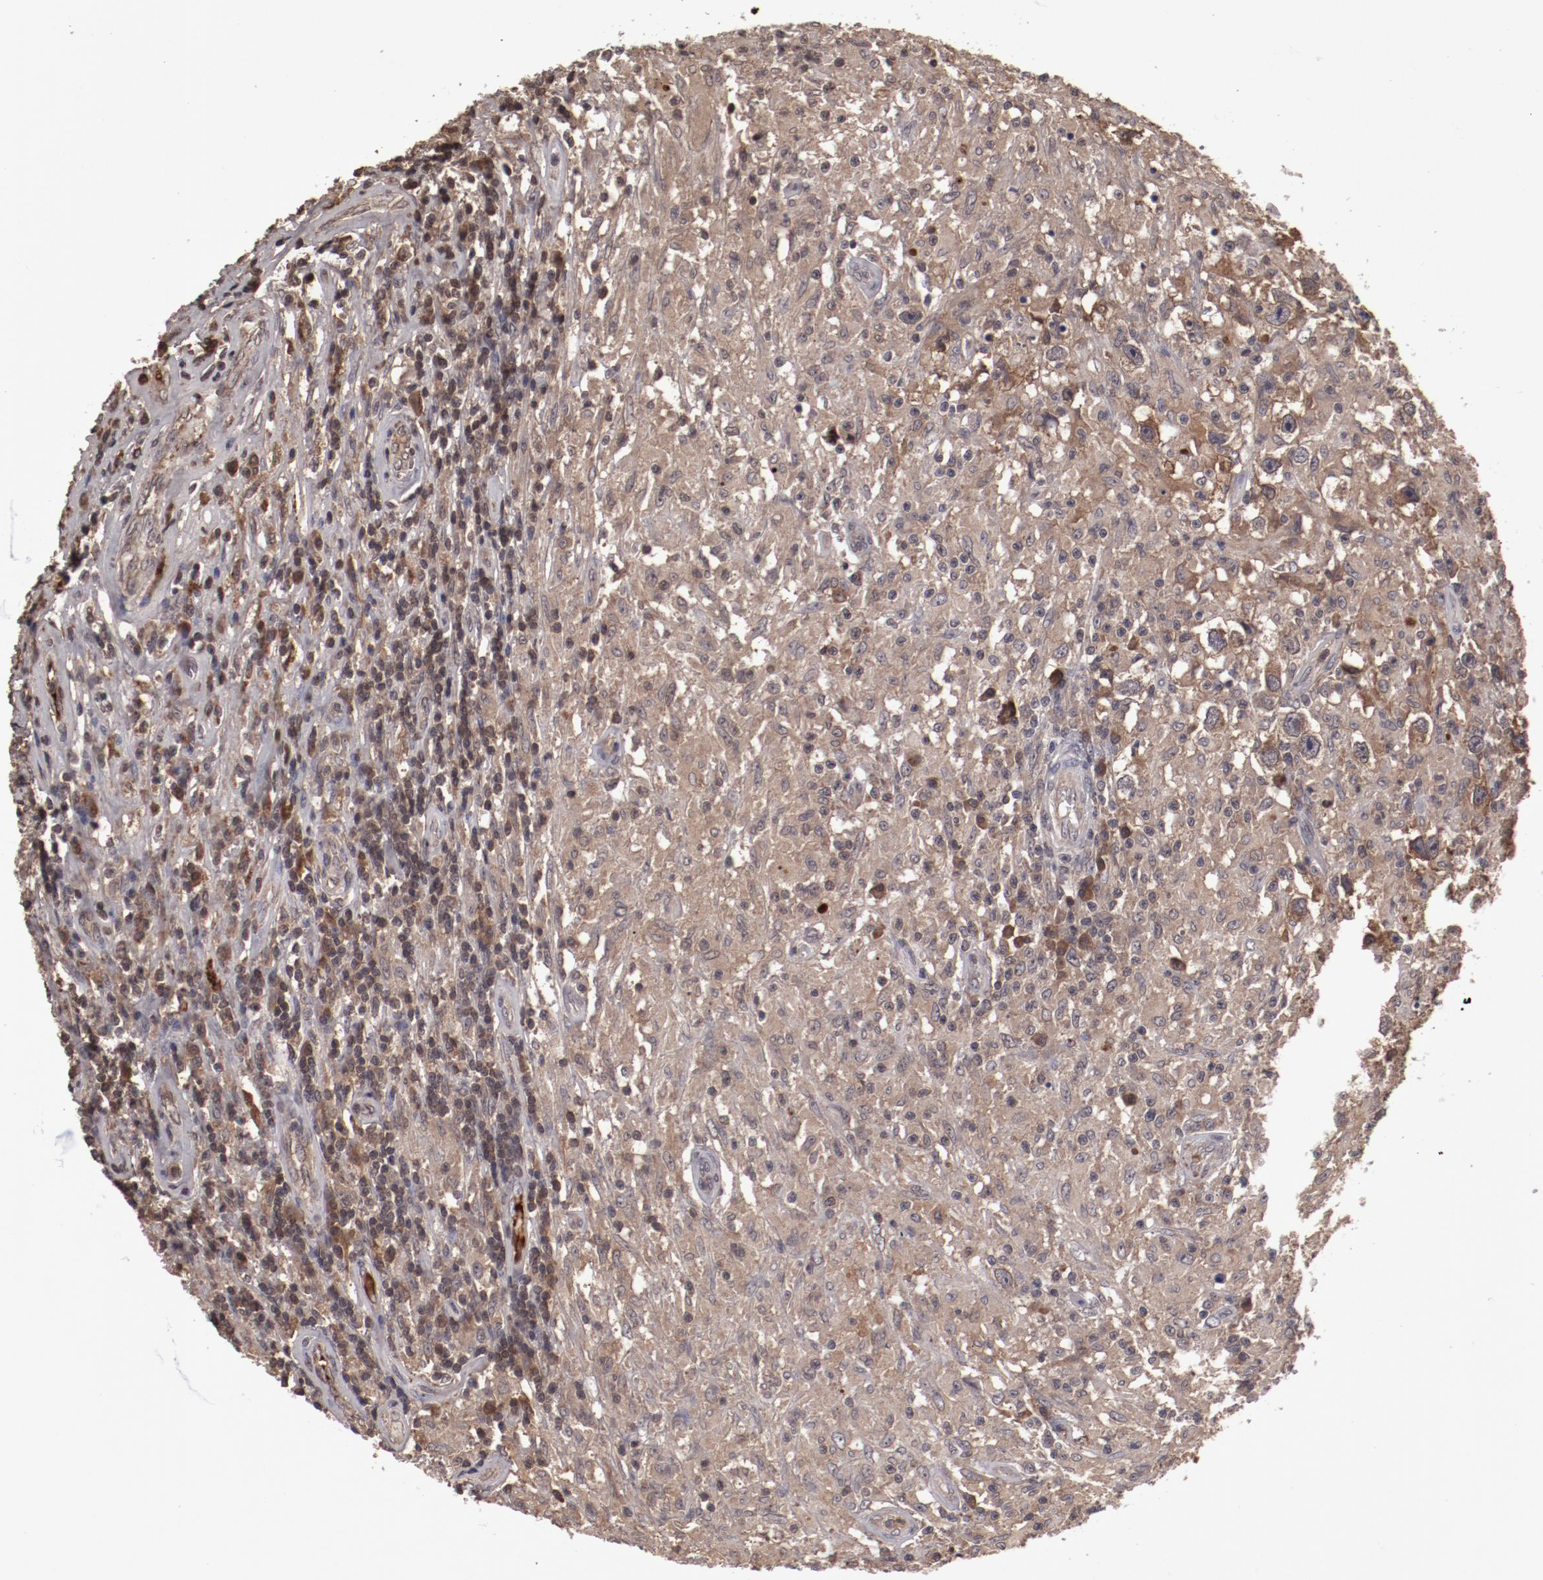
{"staining": {"intensity": "moderate", "quantity": ">75%", "location": "cytoplasmic/membranous"}, "tissue": "testis cancer", "cell_type": "Tumor cells", "image_type": "cancer", "snomed": [{"axis": "morphology", "description": "Seminoma, NOS"}, {"axis": "topography", "description": "Testis"}], "caption": "An immunohistochemistry micrograph of tumor tissue is shown. Protein staining in brown labels moderate cytoplasmic/membranous positivity in testis seminoma within tumor cells.", "gene": "CP", "patient": {"sex": "male", "age": 34}}